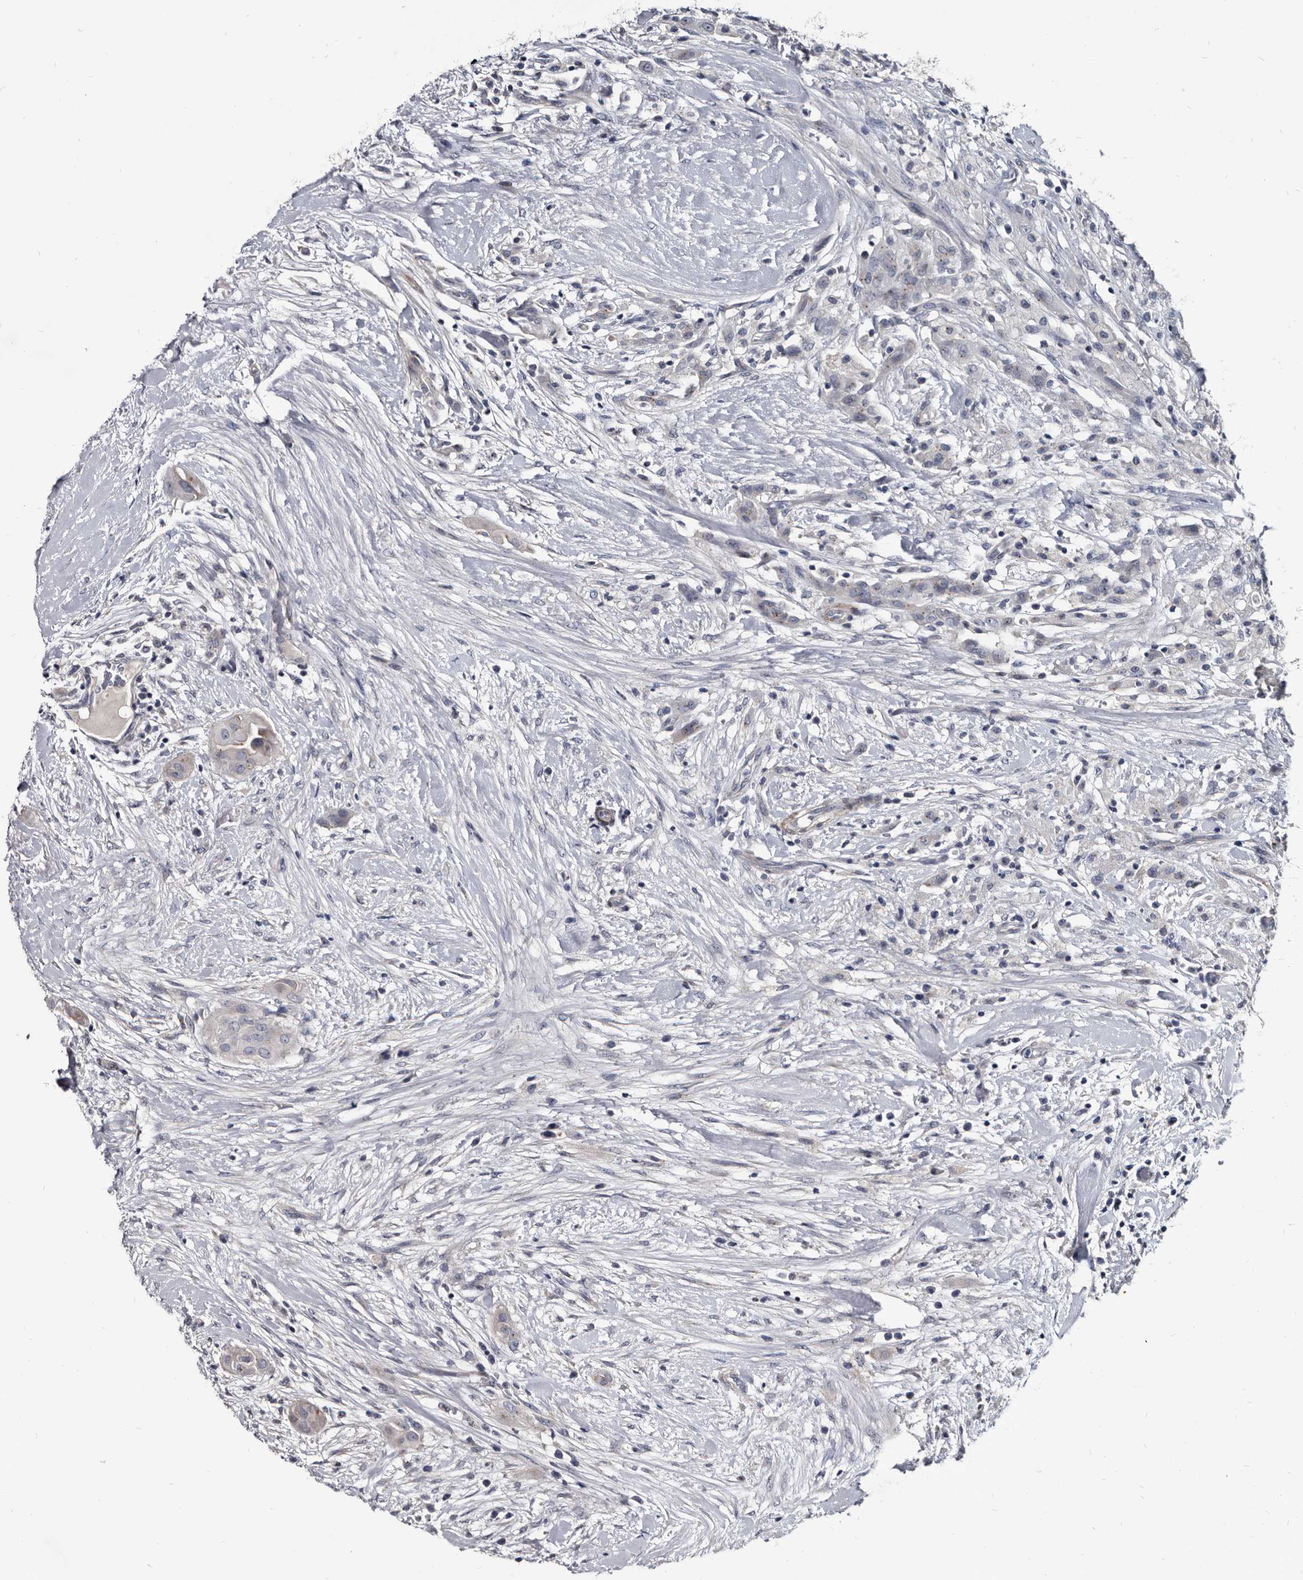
{"staining": {"intensity": "negative", "quantity": "none", "location": "none"}, "tissue": "thyroid cancer", "cell_type": "Tumor cells", "image_type": "cancer", "snomed": [{"axis": "morphology", "description": "Papillary adenocarcinoma, NOS"}, {"axis": "topography", "description": "Thyroid gland"}], "caption": "Human thyroid cancer (papillary adenocarcinoma) stained for a protein using IHC demonstrates no expression in tumor cells.", "gene": "PRSS8", "patient": {"sex": "female", "age": 59}}